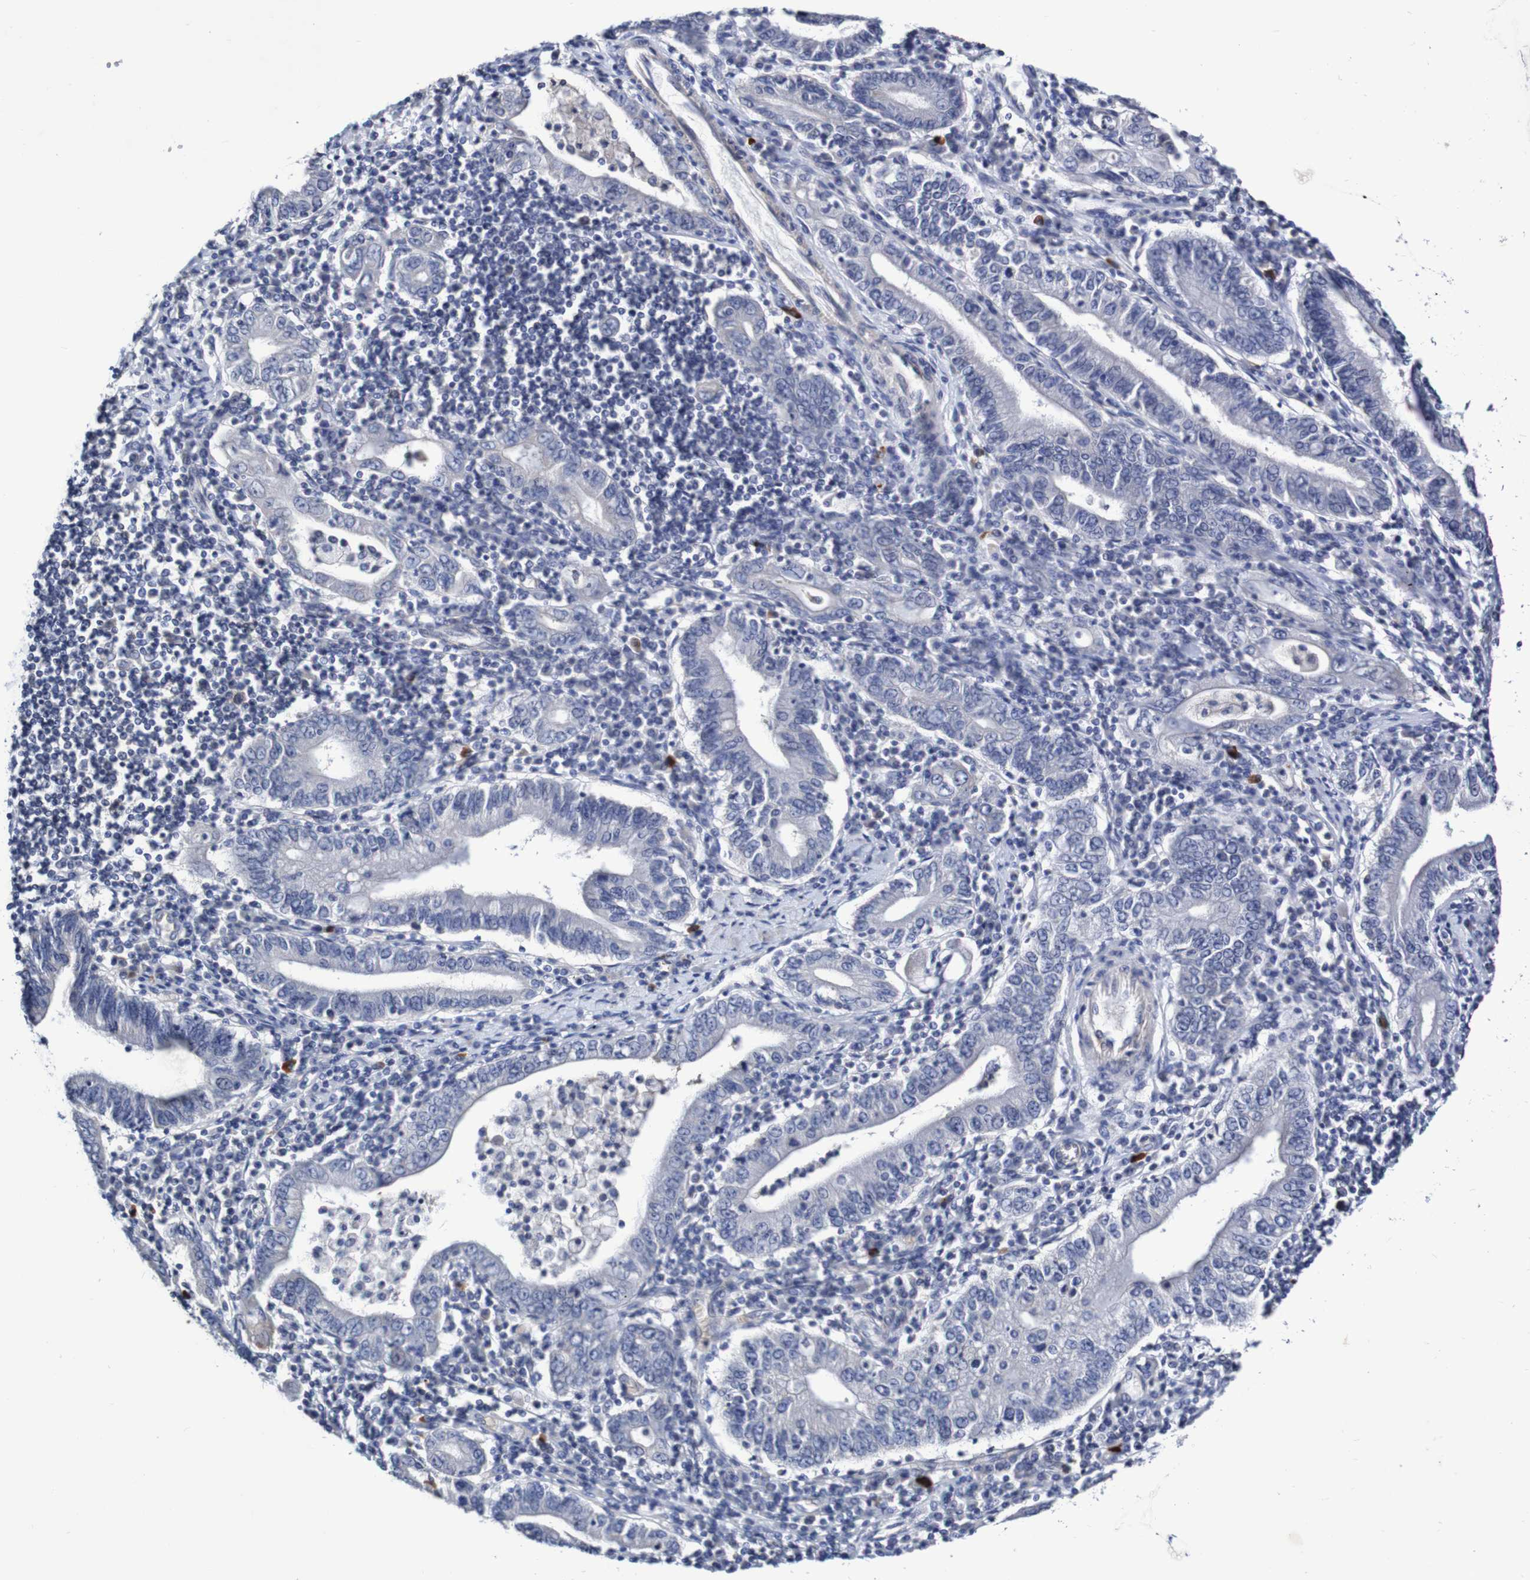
{"staining": {"intensity": "negative", "quantity": "none", "location": "none"}, "tissue": "stomach cancer", "cell_type": "Tumor cells", "image_type": "cancer", "snomed": [{"axis": "morphology", "description": "Normal tissue, NOS"}, {"axis": "morphology", "description": "Adenocarcinoma, NOS"}, {"axis": "topography", "description": "Esophagus"}, {"axis": "topography", "description": "Stomach, upper"}, {"axis": "topography", "description": "Peripheral nerve tissue"}], "caption": "This is an immunohistochemistry (IHC) photomicrograph of human stomach cancer. There is no positivity in tumor cells.", "gene": "ACVR1C", "patient": {"sex": "male", "age": 62}}